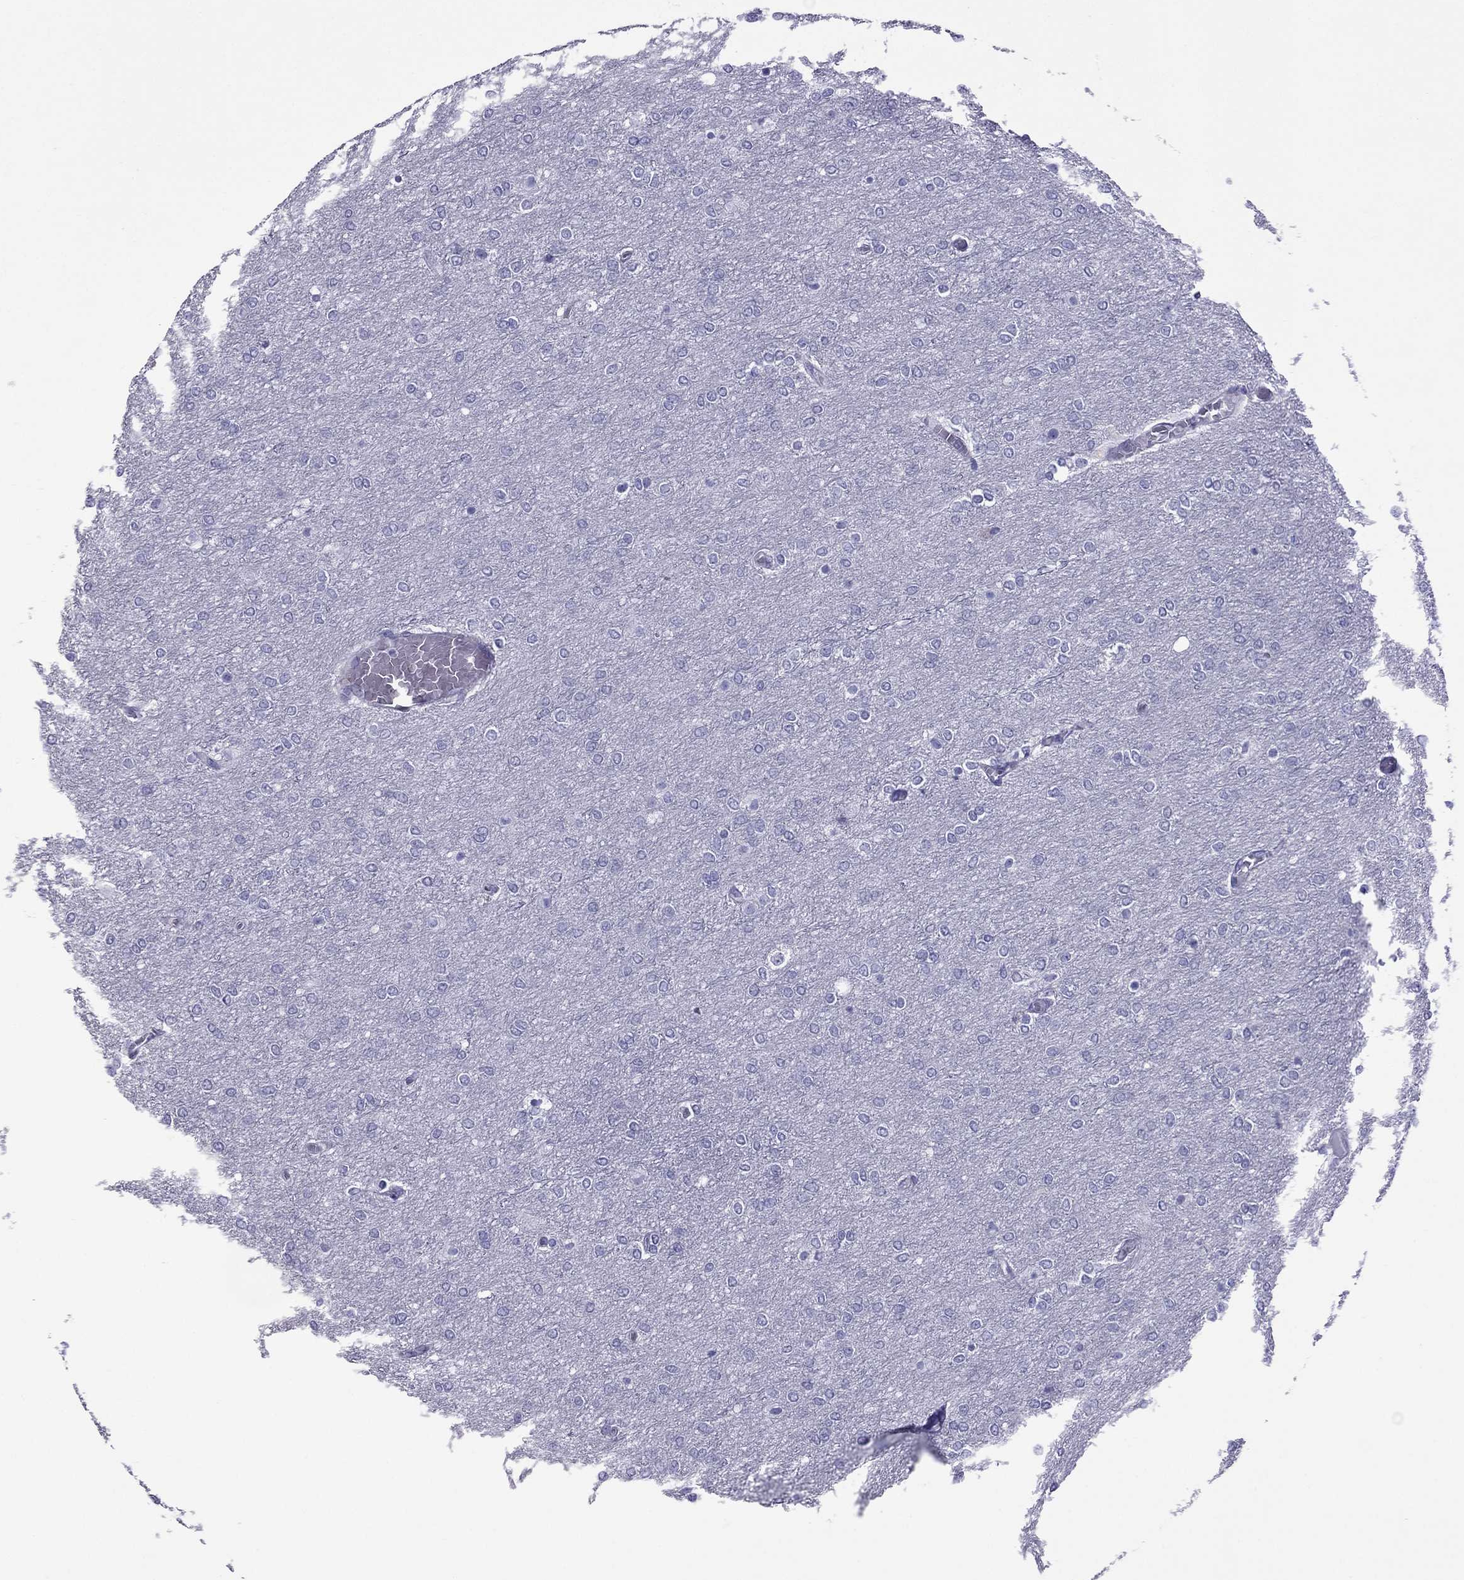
{"staining": {"intensity": "negative", "quantity": "none", "location": "none"}, "tissue": "glioma", "cell_type": "Tumor cells", "image_type": "cancer", "snomed": [{"axis": "morphology", "description": "Glioma, malignant, High grade"}, {"axis": "topography", "description": "Brain"}], "caption": "Malignant high-grade glioma was stained to show a protein in brown. There is no significant staining in tumor cells. The staining is performed using DAB brown chromogen with nuclei counter-stained in using hematoxylin.", "gene": "MYL11", "patient": {"sex": "female", "age": 61}}